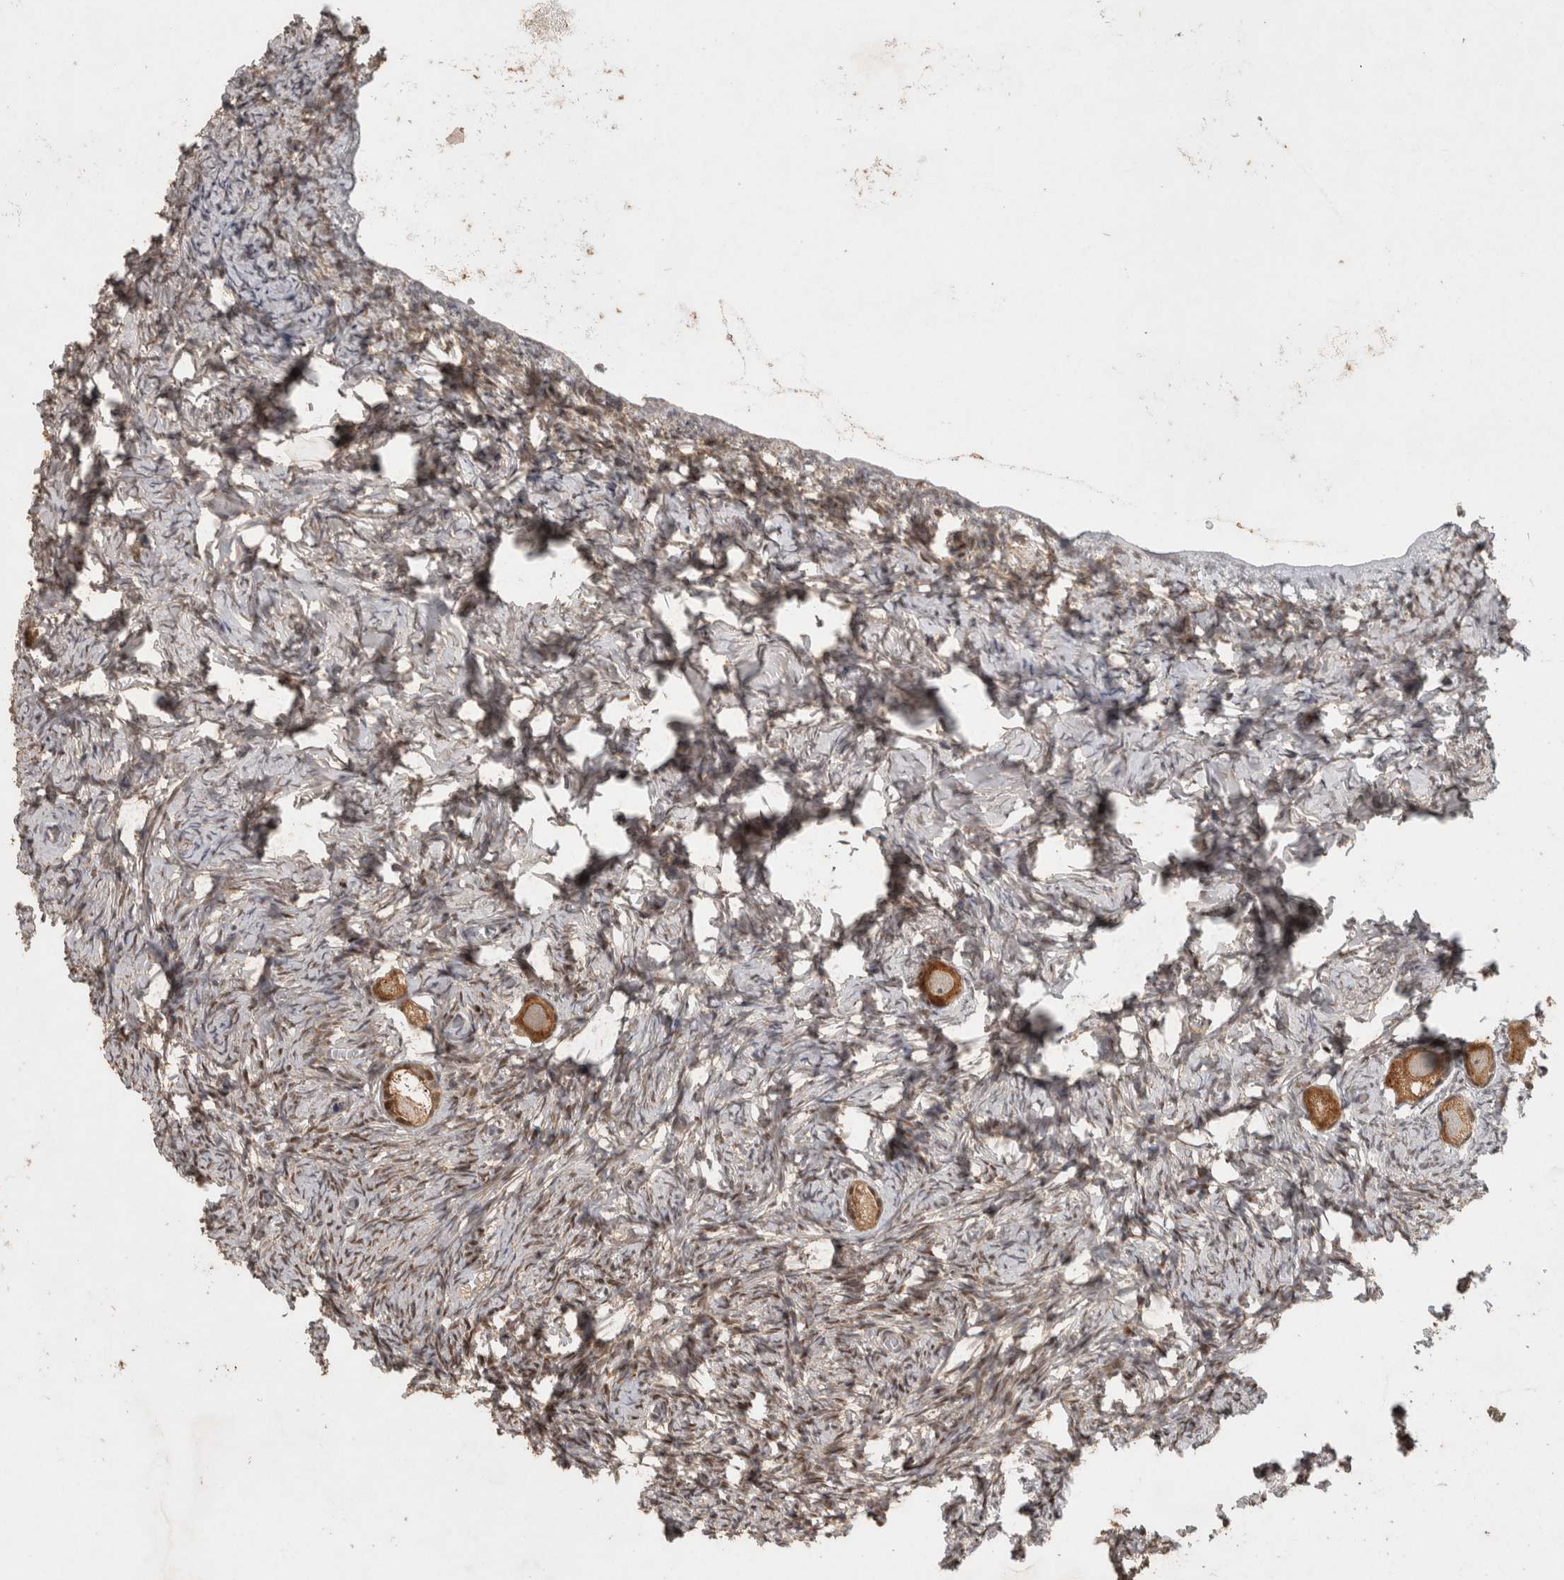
{"staining": {"intensity": "moderate", "quantity": ">75%", "location": "cytoplasmic/membranous"}, "tissue": "ovary", "cell_type": "Follicle cells", "image_type": "normal", "snomed": [{"axis": "morphology", "description": "Normal tissue, NOS"}, {"axis": "topography", "description": "Ovary"}], "caption": "An image showing moderate cytoplasmic/membranous positivity in about >75% of follicle cells in benign ovary, as visualized by brown immunohistochemical staining.", "gene": "KDM8", "patient": {"sex": "female", "age": 27}}